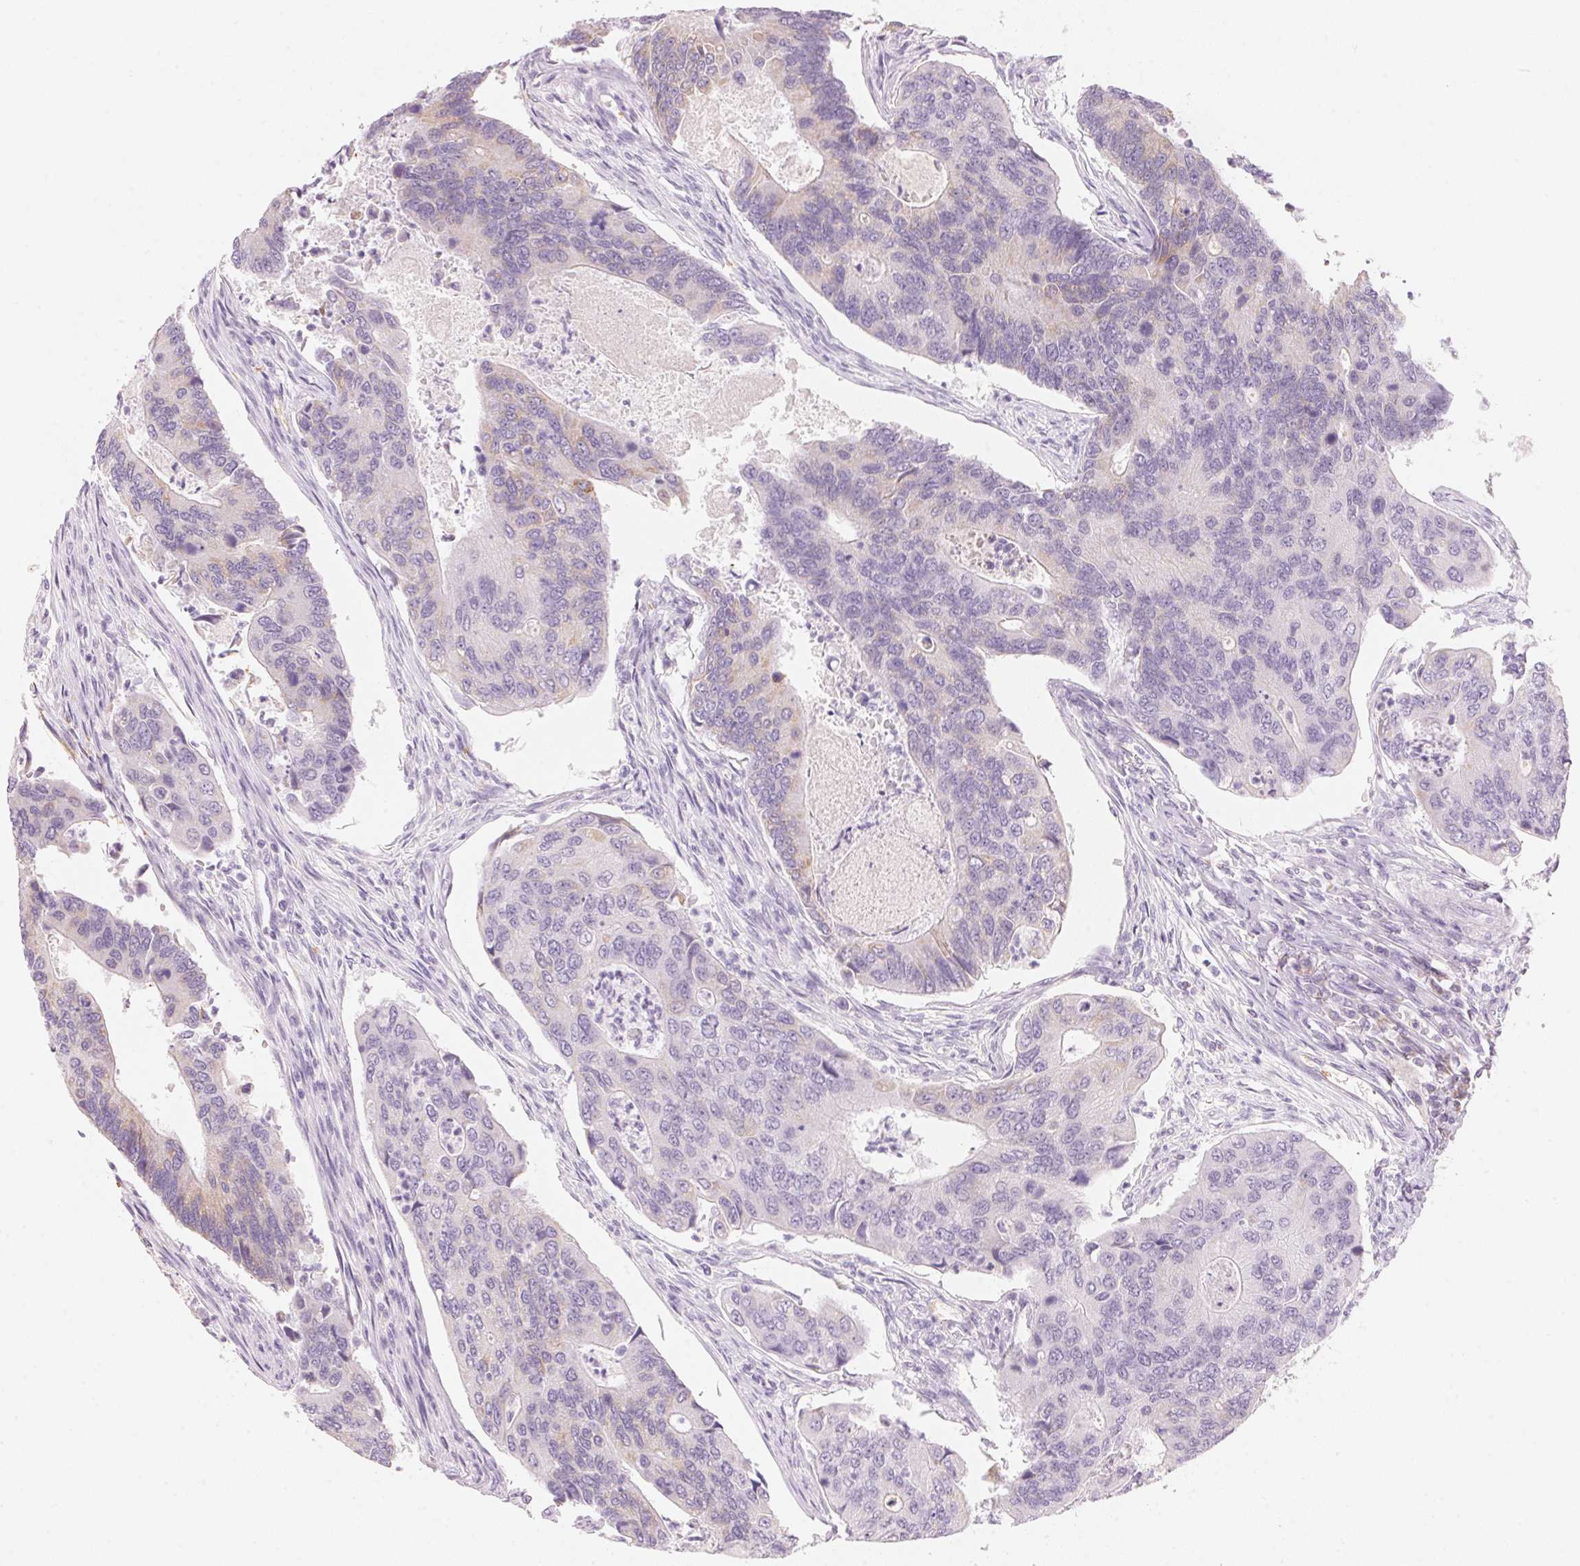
{"staining": {"intensity": "weak", "quantity": "<25%", "location": "cytoplasmic/membranous"}, "tissue": "colorectal cancer", "cell_type": "Tumor cells", "image_type": "cancer", "snomed": [{"axis": "morphology", "description": "Adenocarcinoma, NOS"}, {"axis": "topography", "description": "Colon"}], "caption": "Micrograph shows no protein staining in tumor cells of colorectal cancer (adenocarcinoma) tissue.", "gene": "HOXB13", "patient": {"sex": "female", "age": 67}}